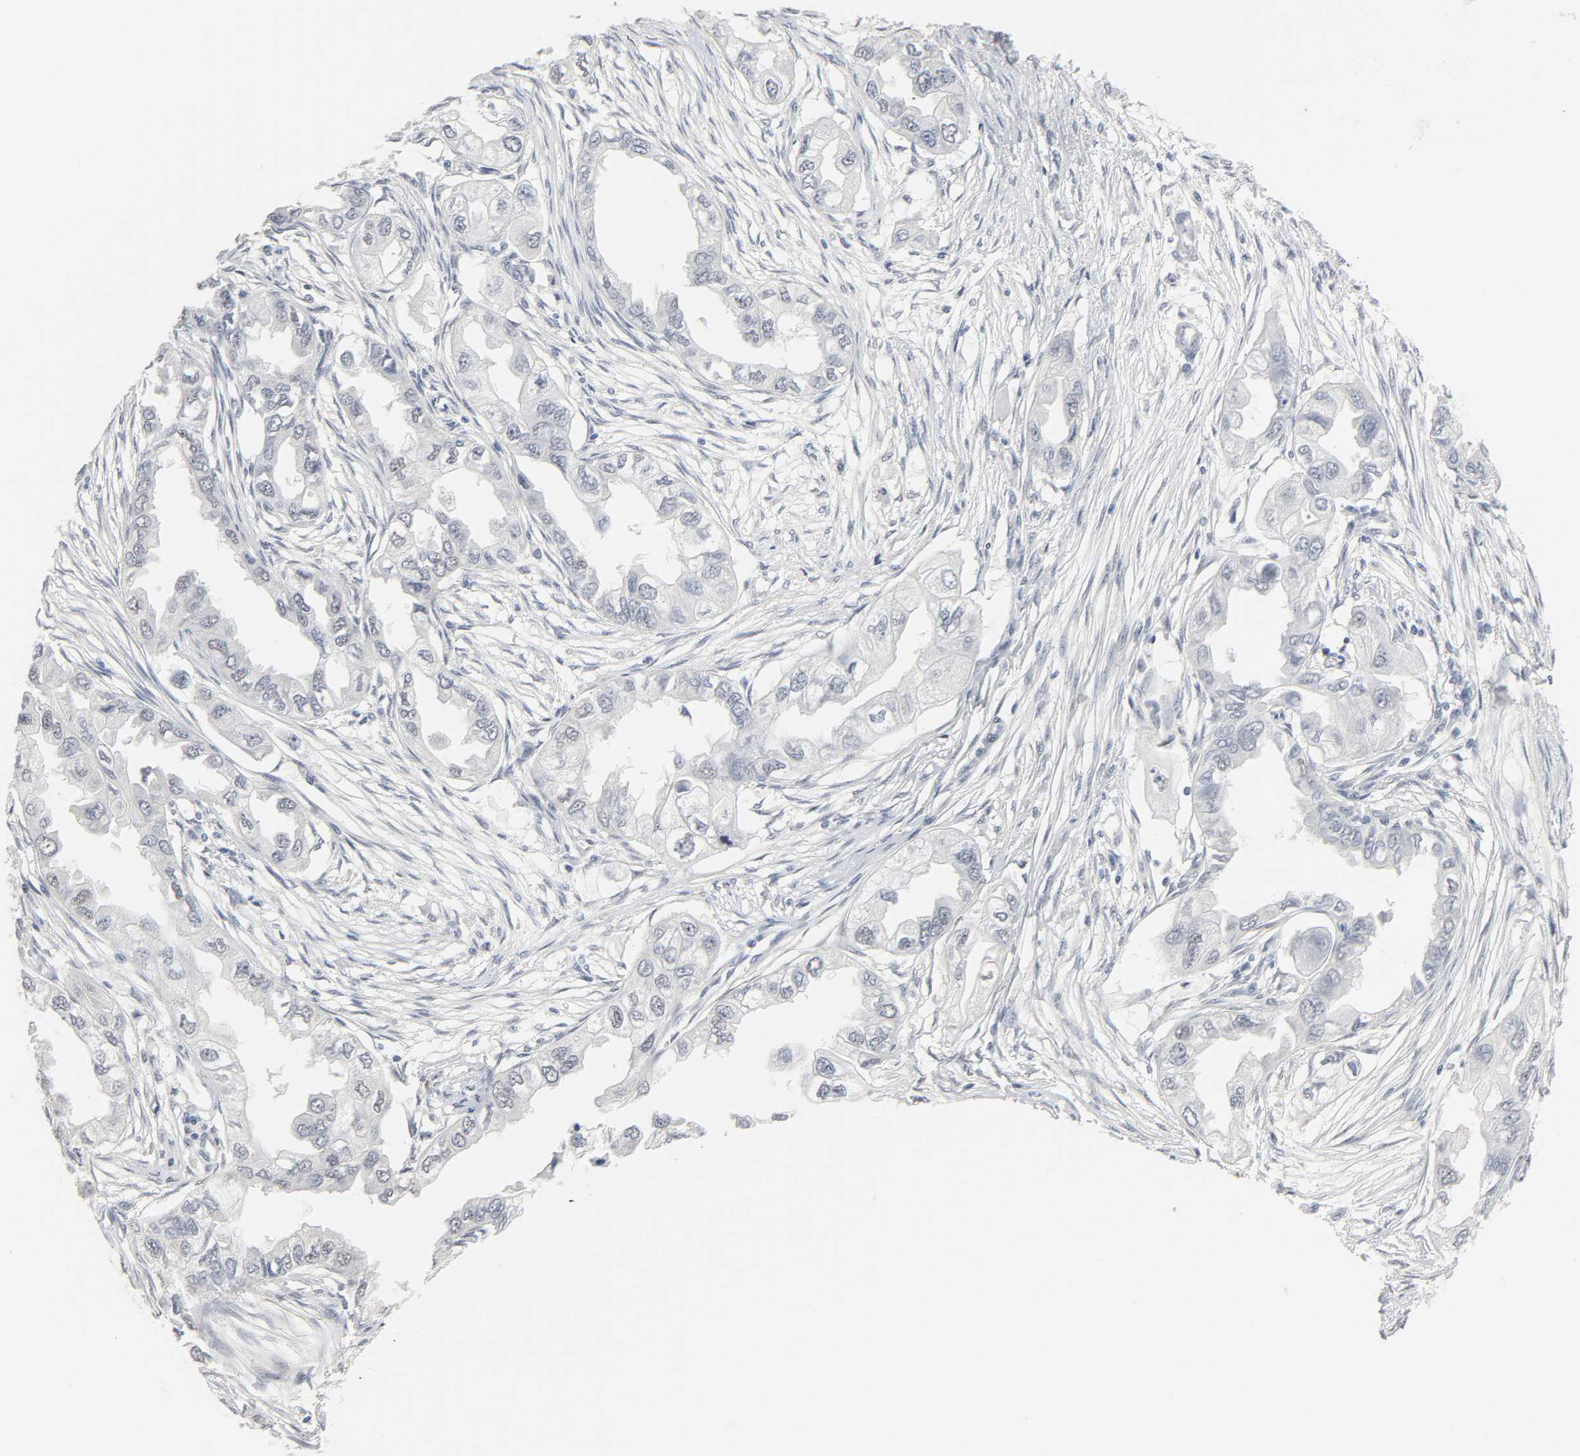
{"staining": {"intensity": "negative", "quantity": "none", "location": "none"}, "tissue": "endometrial cancer", "cell_type": "Tumor cells", "image_type": "cancer", "snomed": [{"axis": "morphology", "description": "Adenocarcinoma, NOS"}, {"axis": "topography", "description": "Endometrium"}], "caption": "This is an immunohistochemistry (IHC) photomicrograph of human adenocarcinoma (endometrial). There is no positivity in tumor cells.", "gene": "ACSS2", "patient": {"sex": "female", "age": 67}}